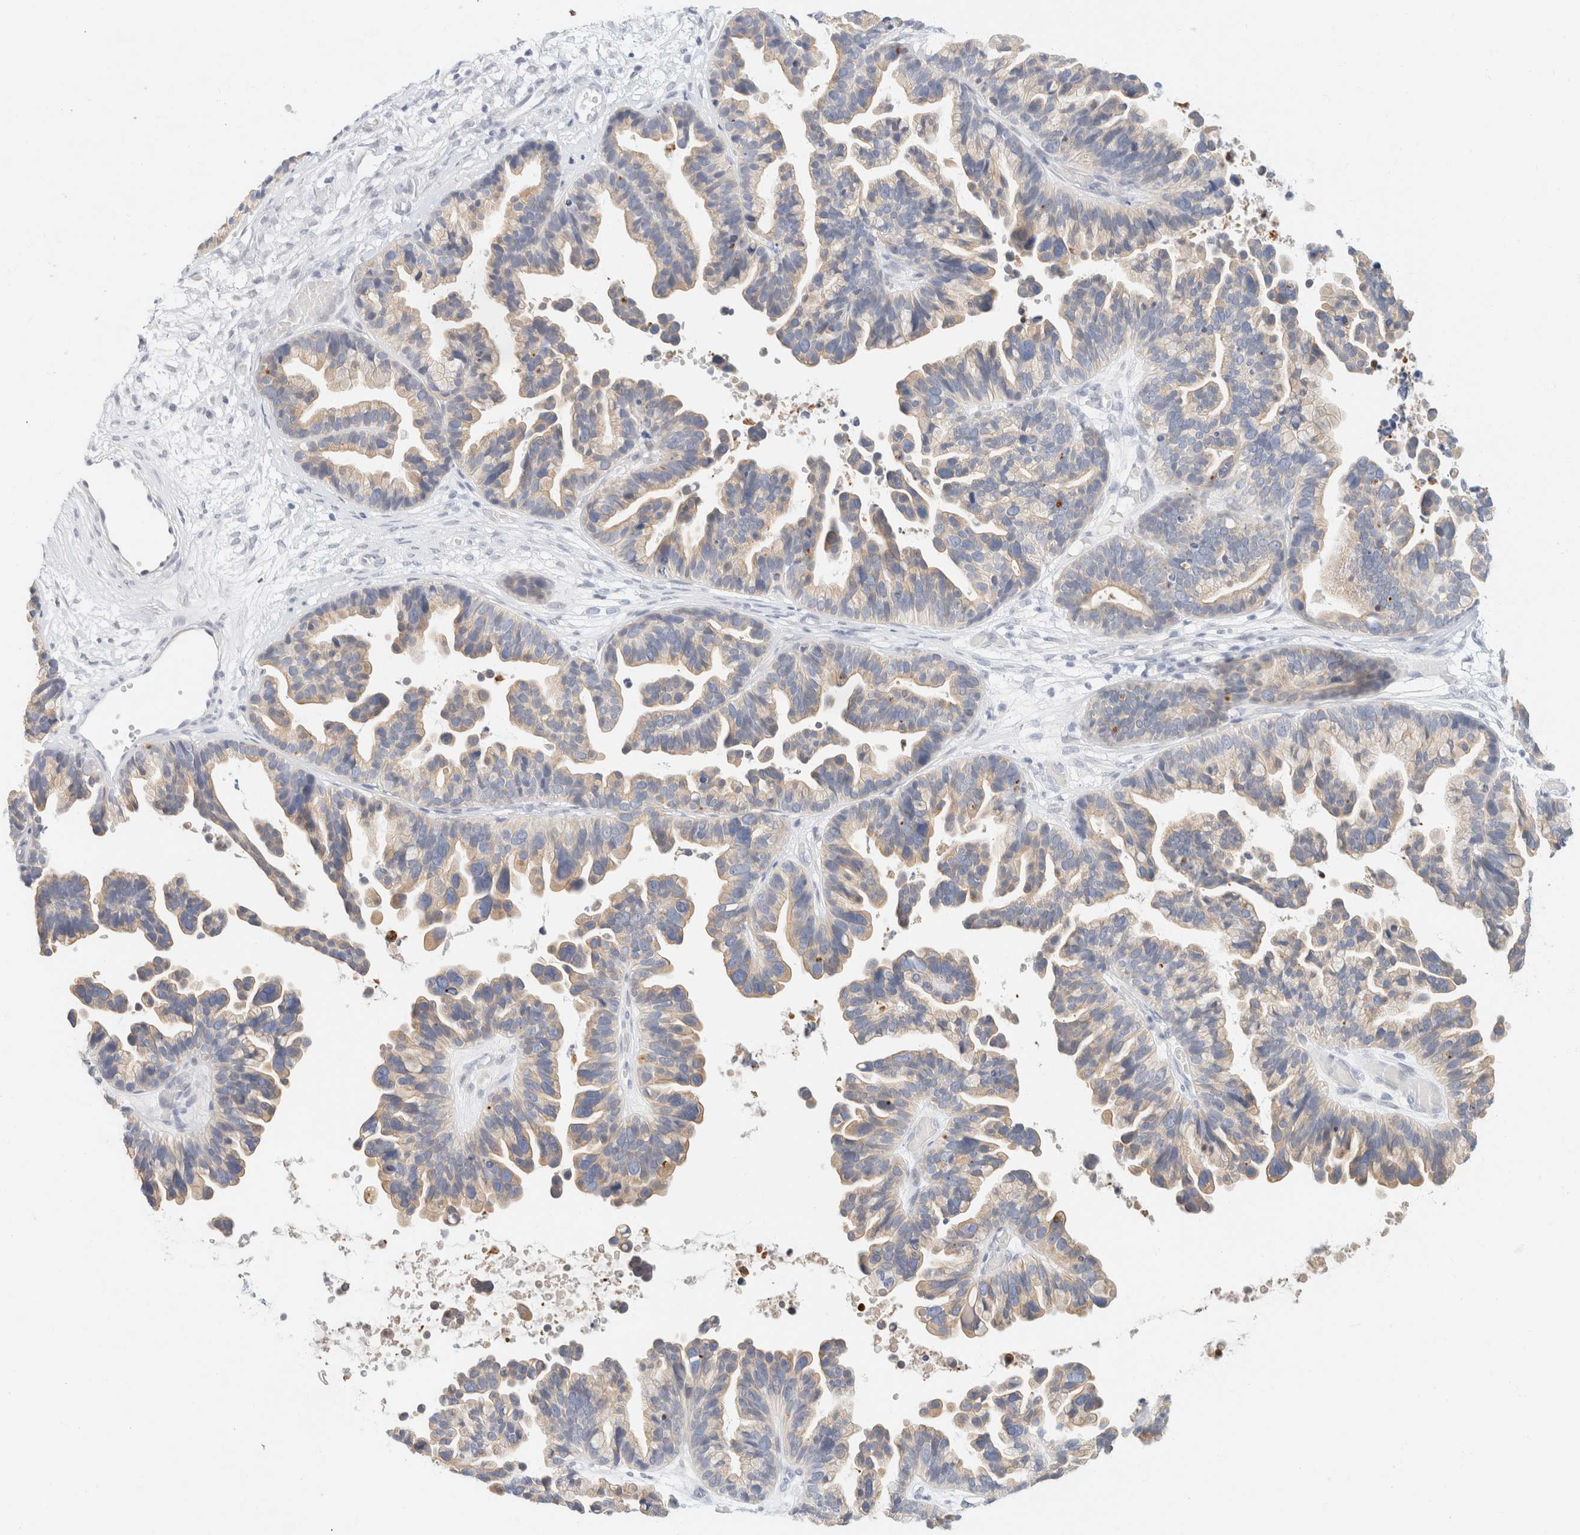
{"staining": {"intensity": "weak", "quantity": ">75%", "location": "cytoplasmic/membranous"}, "tissue": "ovarian cancer", "cell_type": "Tumor cells", "image_type": "cancer", "snomed": [{"axis": "morphology", "description": "Cystadenocarcinoma, serous, NOS"}, {"axis": "topography", "description": "Ovary"}], "caption": "This is an image of IHC staining of serous cystadenocarcinoma (ovarian), which shows weak positivity in the cytoplasmic/membranous of tumor cells.", "gene": "KRT20", "patient": {"sex": "female", "age": 56}}